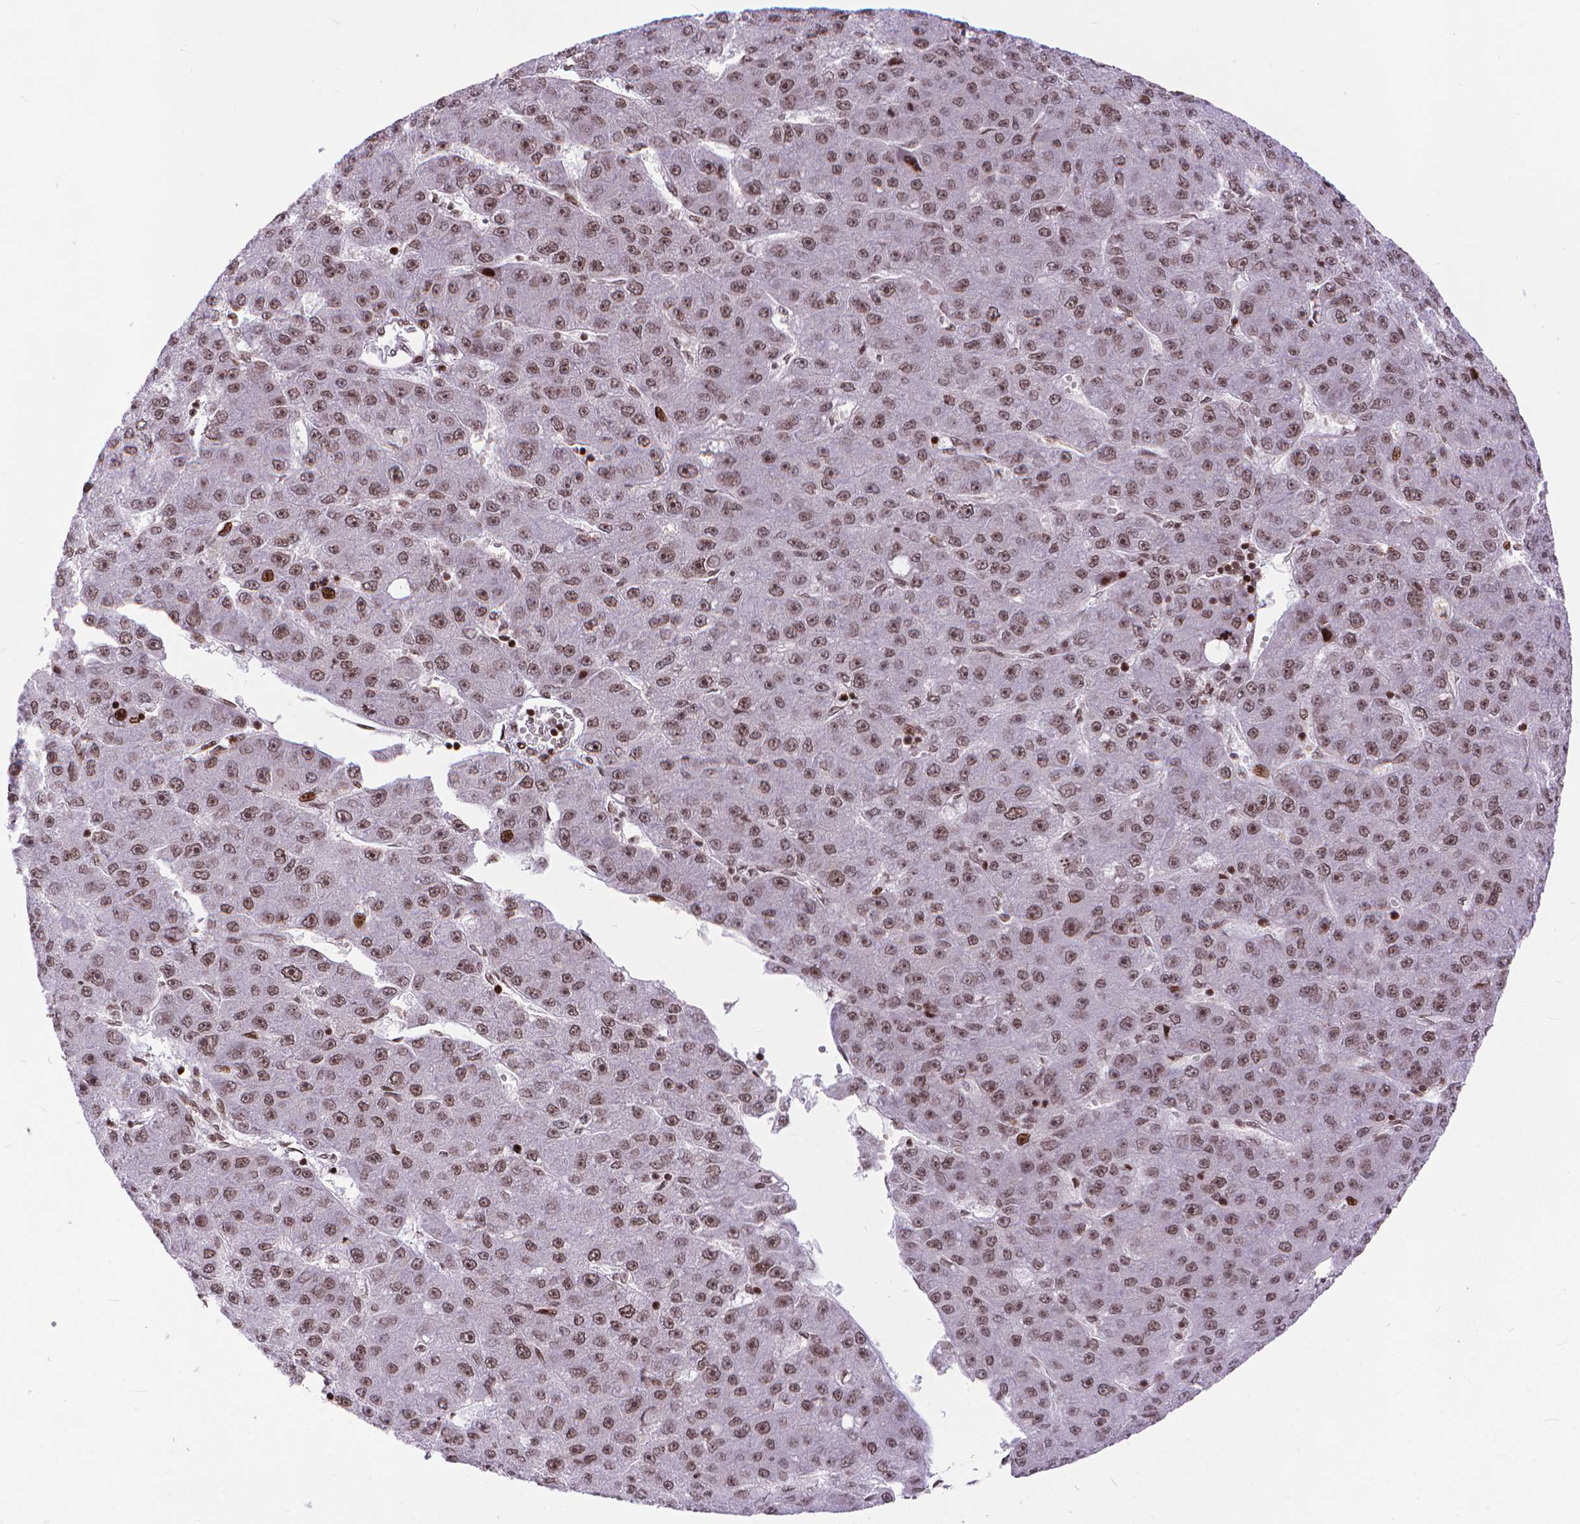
{"staining": {"intensity": "weak", "quantity": ">75%", "location": "nuclear"}, "tissue": "liver cancer", "cell_type": "Tumor cells", "image_type": "cancer", "snomed": [{"axis": "morphology", "description": "Carcinoma, Hepatocellular, NOS"}, {"axis": "topography", "description": "Liver"}], "caption": "IHC image of neoplastic tissue: liver hepatocellular carcinoma stained using IHC demonstrates low levels of weak protein expression localized specifically in the nuclear of tumor cells, appearing as a nuclear brown color.", "gene": "AMER1", "patient": {"sex": "male", "age": 67}}